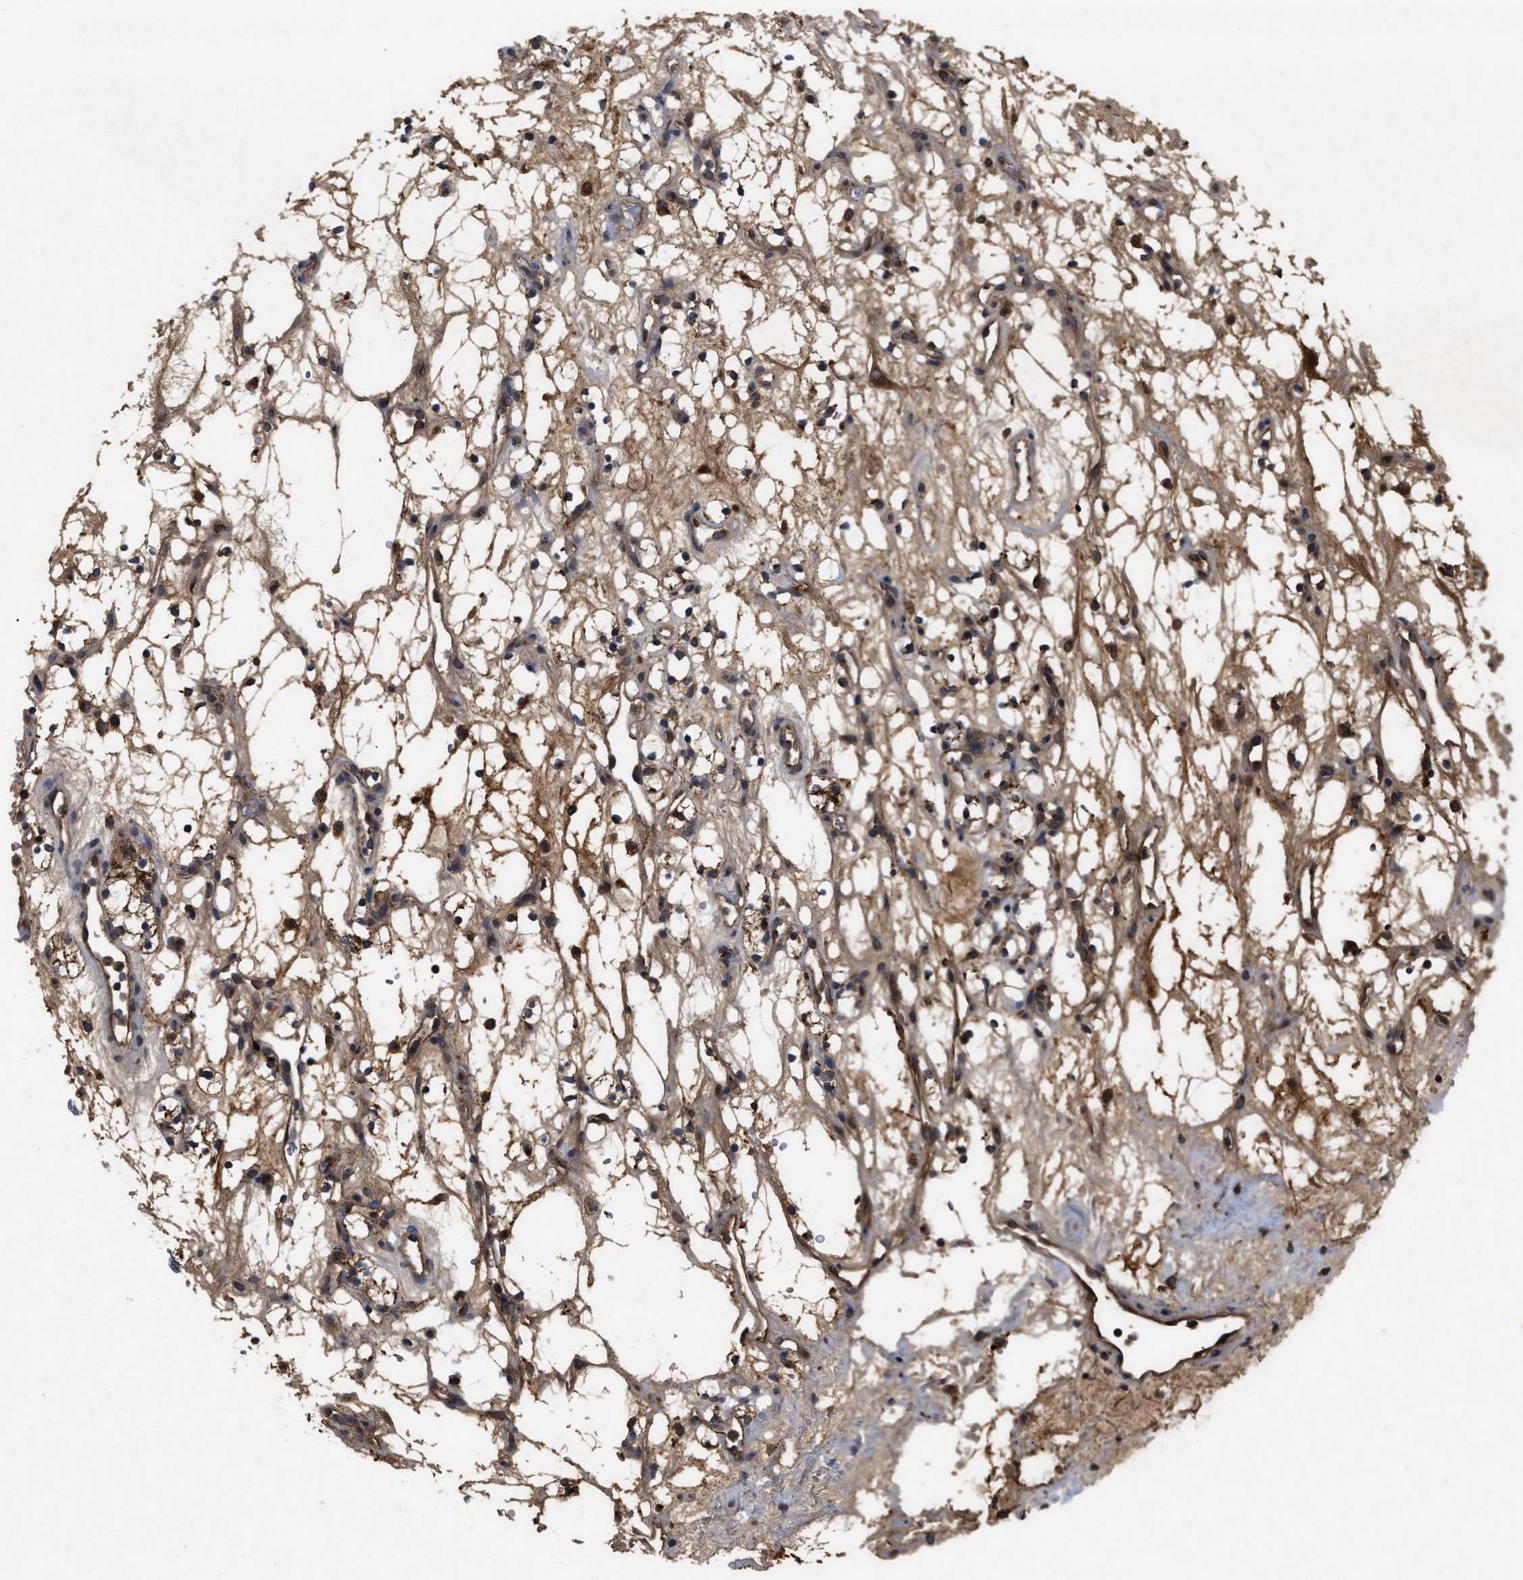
{"staining": {"intensity": "weak", "quantity": ">75%", "location": "cytoplasmic/membranous"}, "tissue": "renal cancer", "cell_type": "Tumor cells", "image_type": "cancer", "snomed": [{"axis": "morphology", "description": "Adenocarcinoma, NOS"}, {"axis": "topography", "description": "Kidney"}], "caption": "Immunohistochemical staining of renal adenocarcinoma shows weak cytoplasmic/membranous protein expression in approximately >75% of tumor cells. (DAB (3,3'-diaminobenzidine) = brown stain, brightfield microscopy at high magnification).", "gene": "RAB2A", "patient": {"sex": "female", "age": 60}}